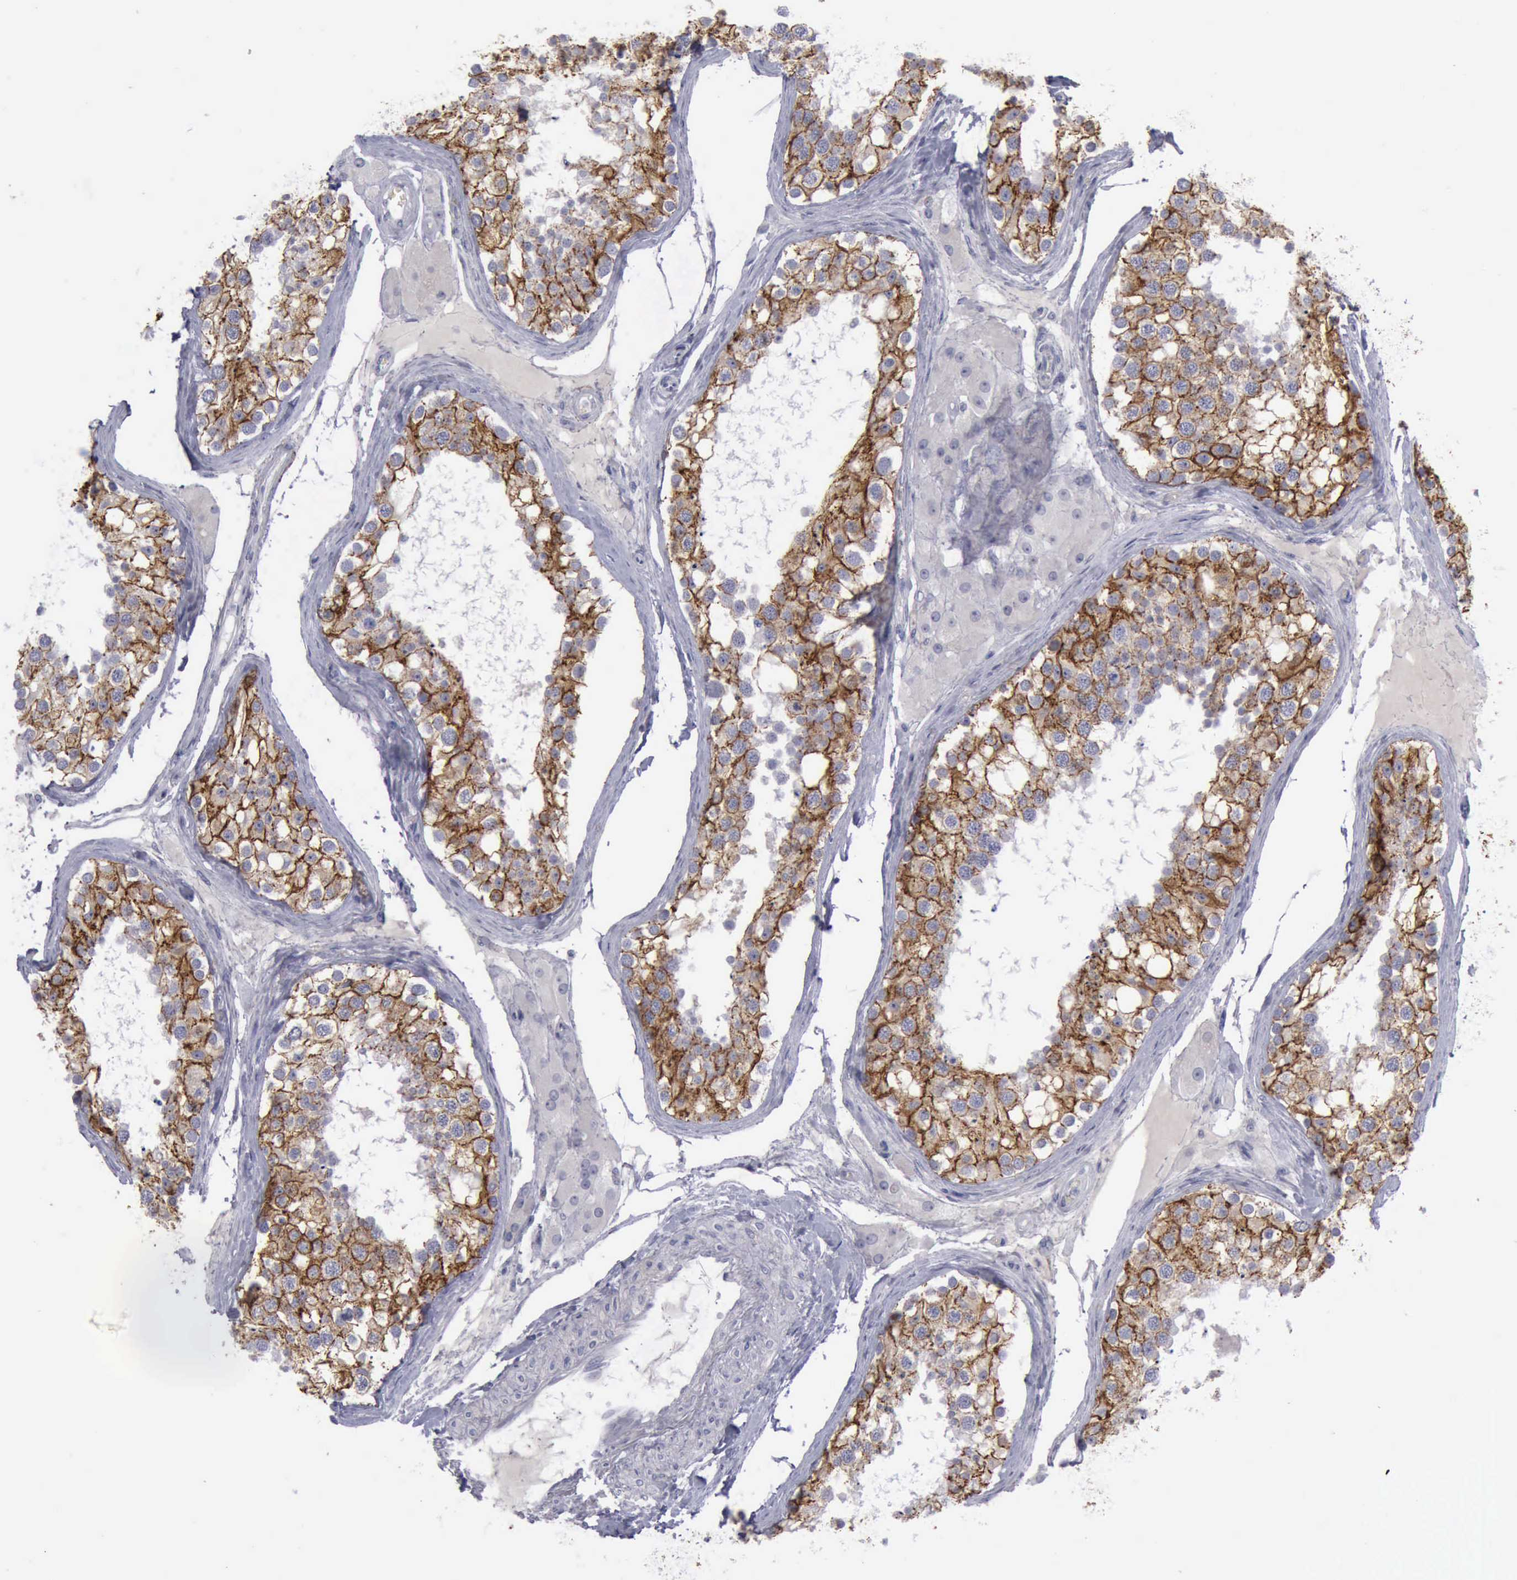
{"staining": {"intensity": "strong", "quantity": ">75%", "location": "cytoplasmic/membranous"}, "tissue": "testis", "cell_type": "Cells in seminiferous ducts", "image_type": "normal", "snomed": [{"axis": "morphology", "description": "Normal tissue, NOS"}, {"axis": "topography", "description": "Testis"}], "caption": "Cells in seminiferous ducts reveal strong cytoplasmic/membranous positivity in approximately >75% of cells in unremarkable testis.", "gene": "CDH2", "patient": {"sex": "male", "age": 68}}